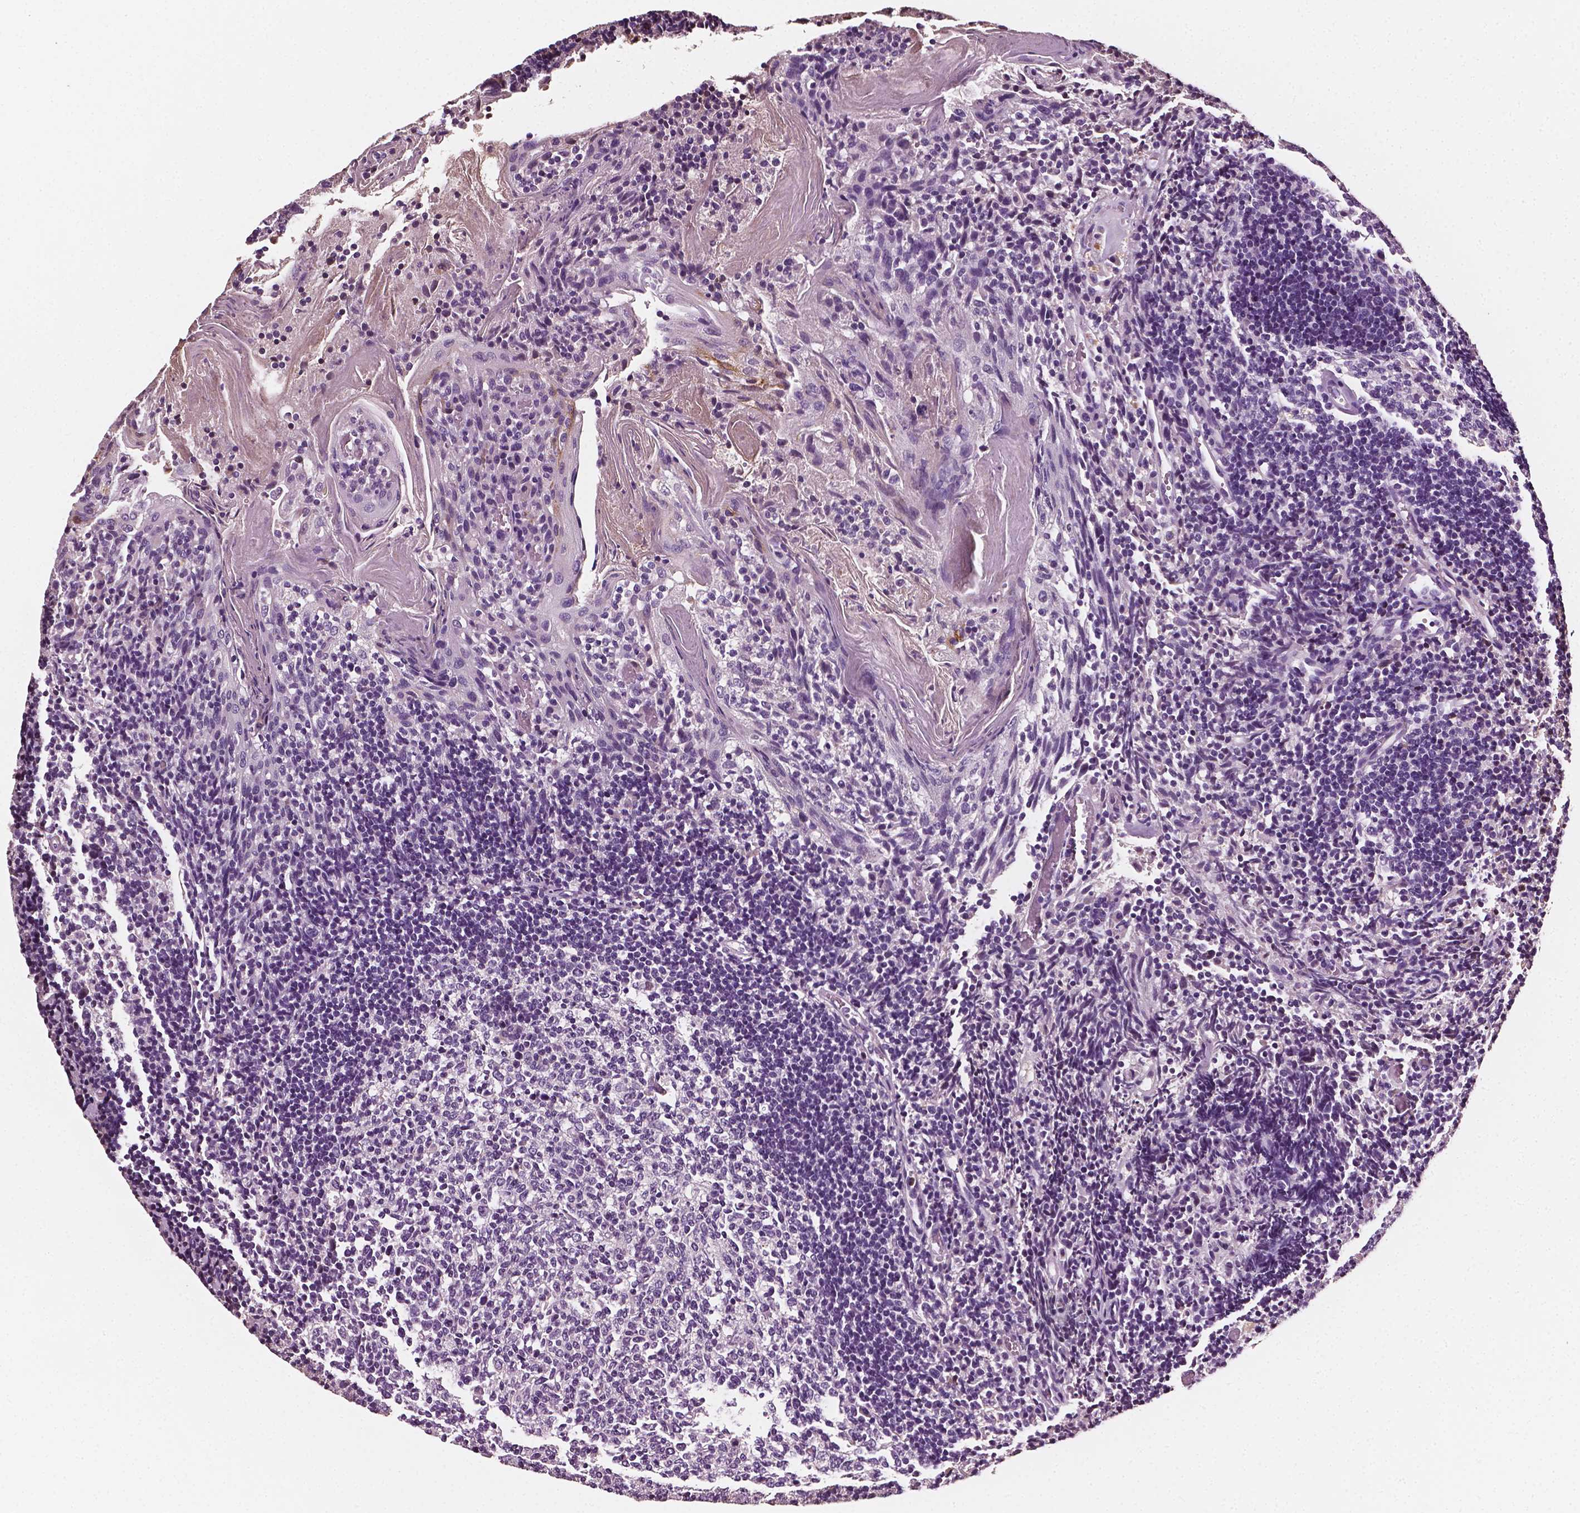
{"staining": {"intensity": "negative", "quantity": "none", "location": "none"}, "tissue": "tonsil", "cell_type": "Germinal center cells", "image_type": "normal", "snomed": [{"axis": "morphology", "description": "Normal tissue, NOS"}, {"axis": "topography", "description": "Tonsil"}], "caption": "High magnification brightfield microscopy of benign tonsil stained with DAB (3,3'-diaminobenzidine) (brown) and counterstained with hematoxylin (blue): germinal center cells show no significant positivity. (Stains: DAB immunohistochemistry with hematoxylin counter stain, Microscopy: brightfield microscopy at high magnification).", "gene": "FBLN1", "patient": {"sex": "female", "age": 10}}